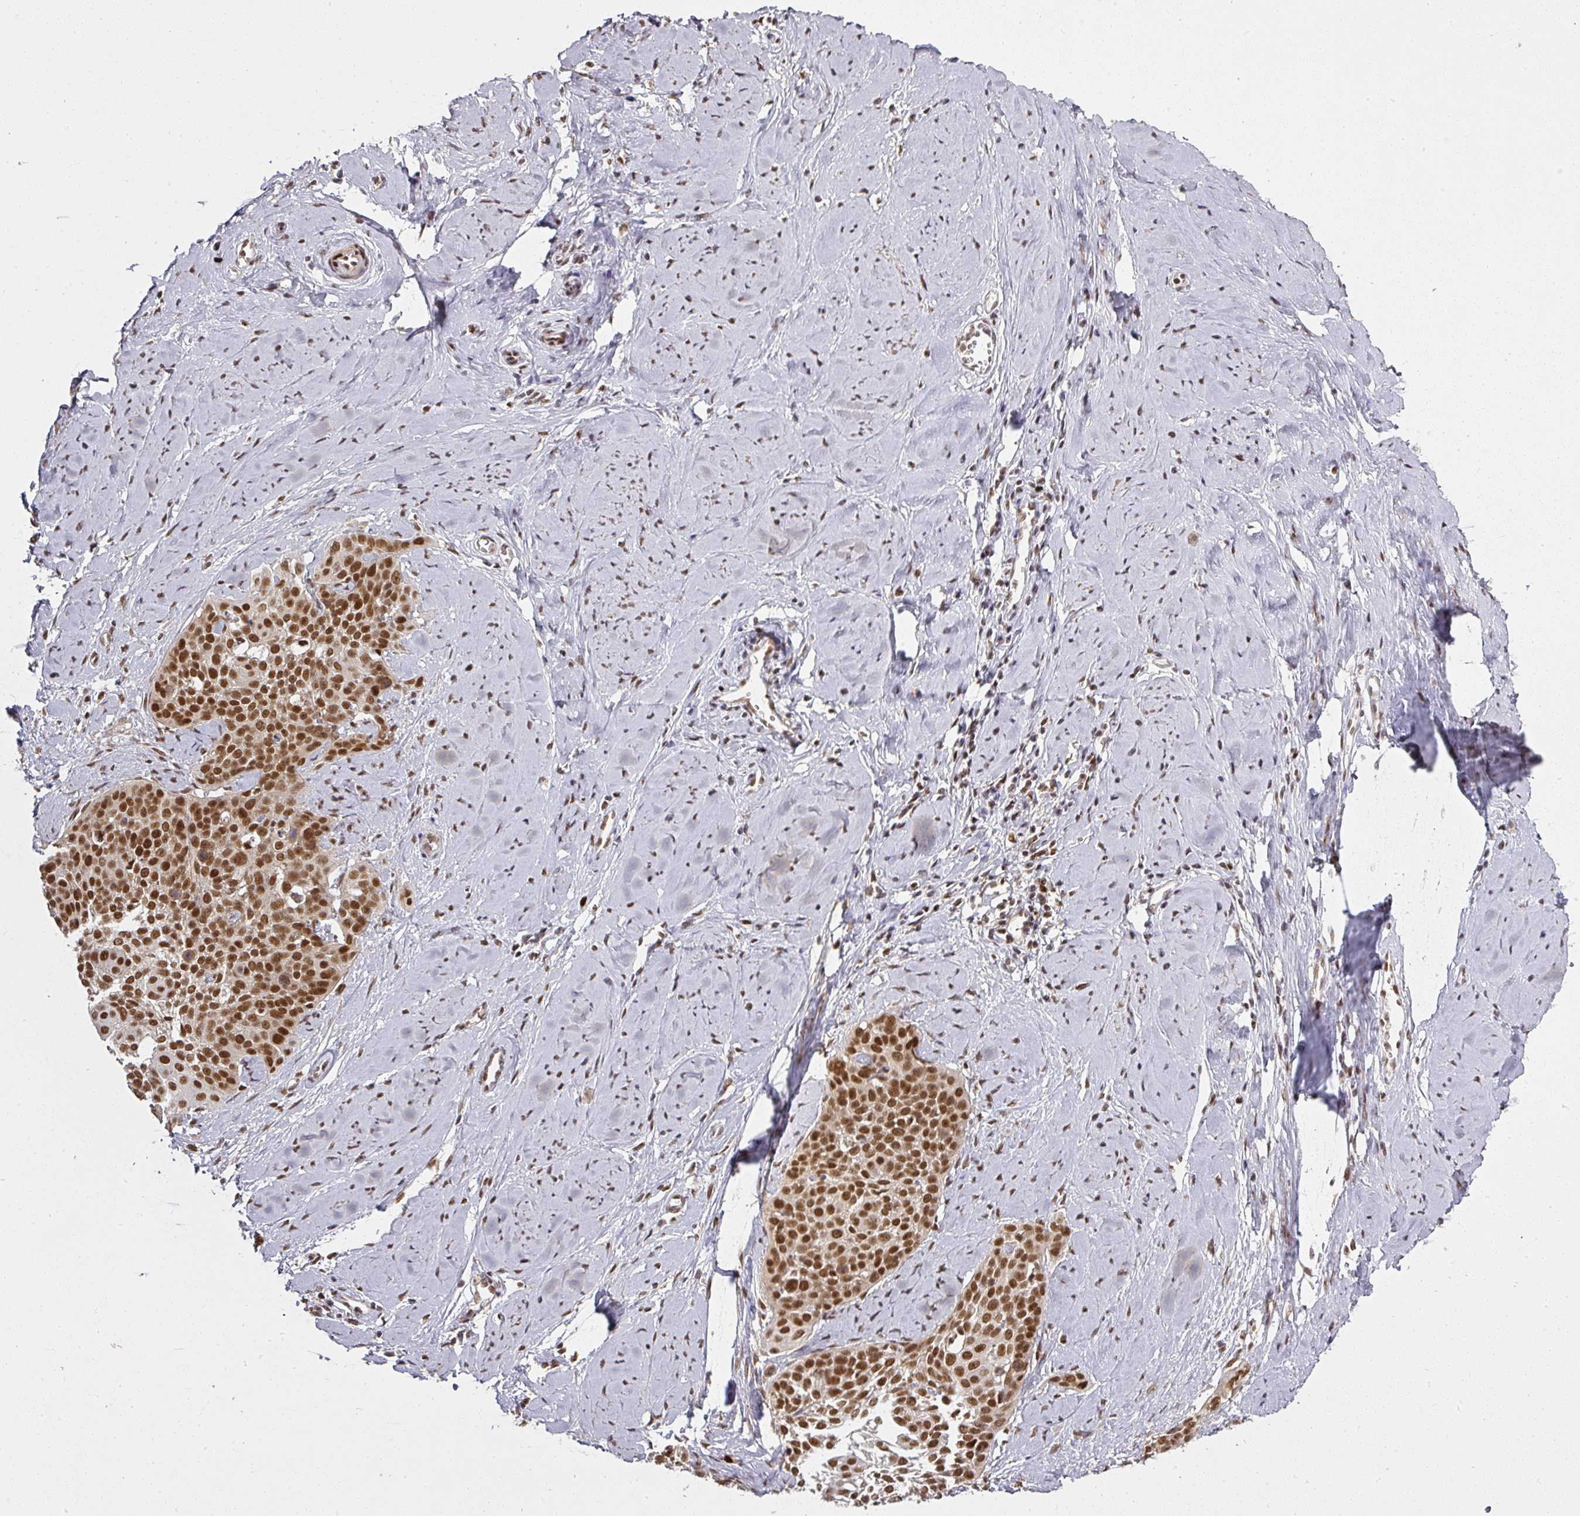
{"staining": {"intensity": "strong", "quantity": ">75%", "location": "nuclear"}, "tissue": "cervical cancer", "cell_type": "Tumor cells", "image_type": "cancer", "snomed": [{"axis": "morphology", "description": "Squamous cell carcinoma, NOS"}, {"axis": "topography", "description": "Cervix"}], "caption": "Protein expression analysis of cervical cancer displays strong nuclear positivity in approximately >75% of tumor cells.", "gene": "GPRIN2", "patient": {"sex": "female", "age": 44}}